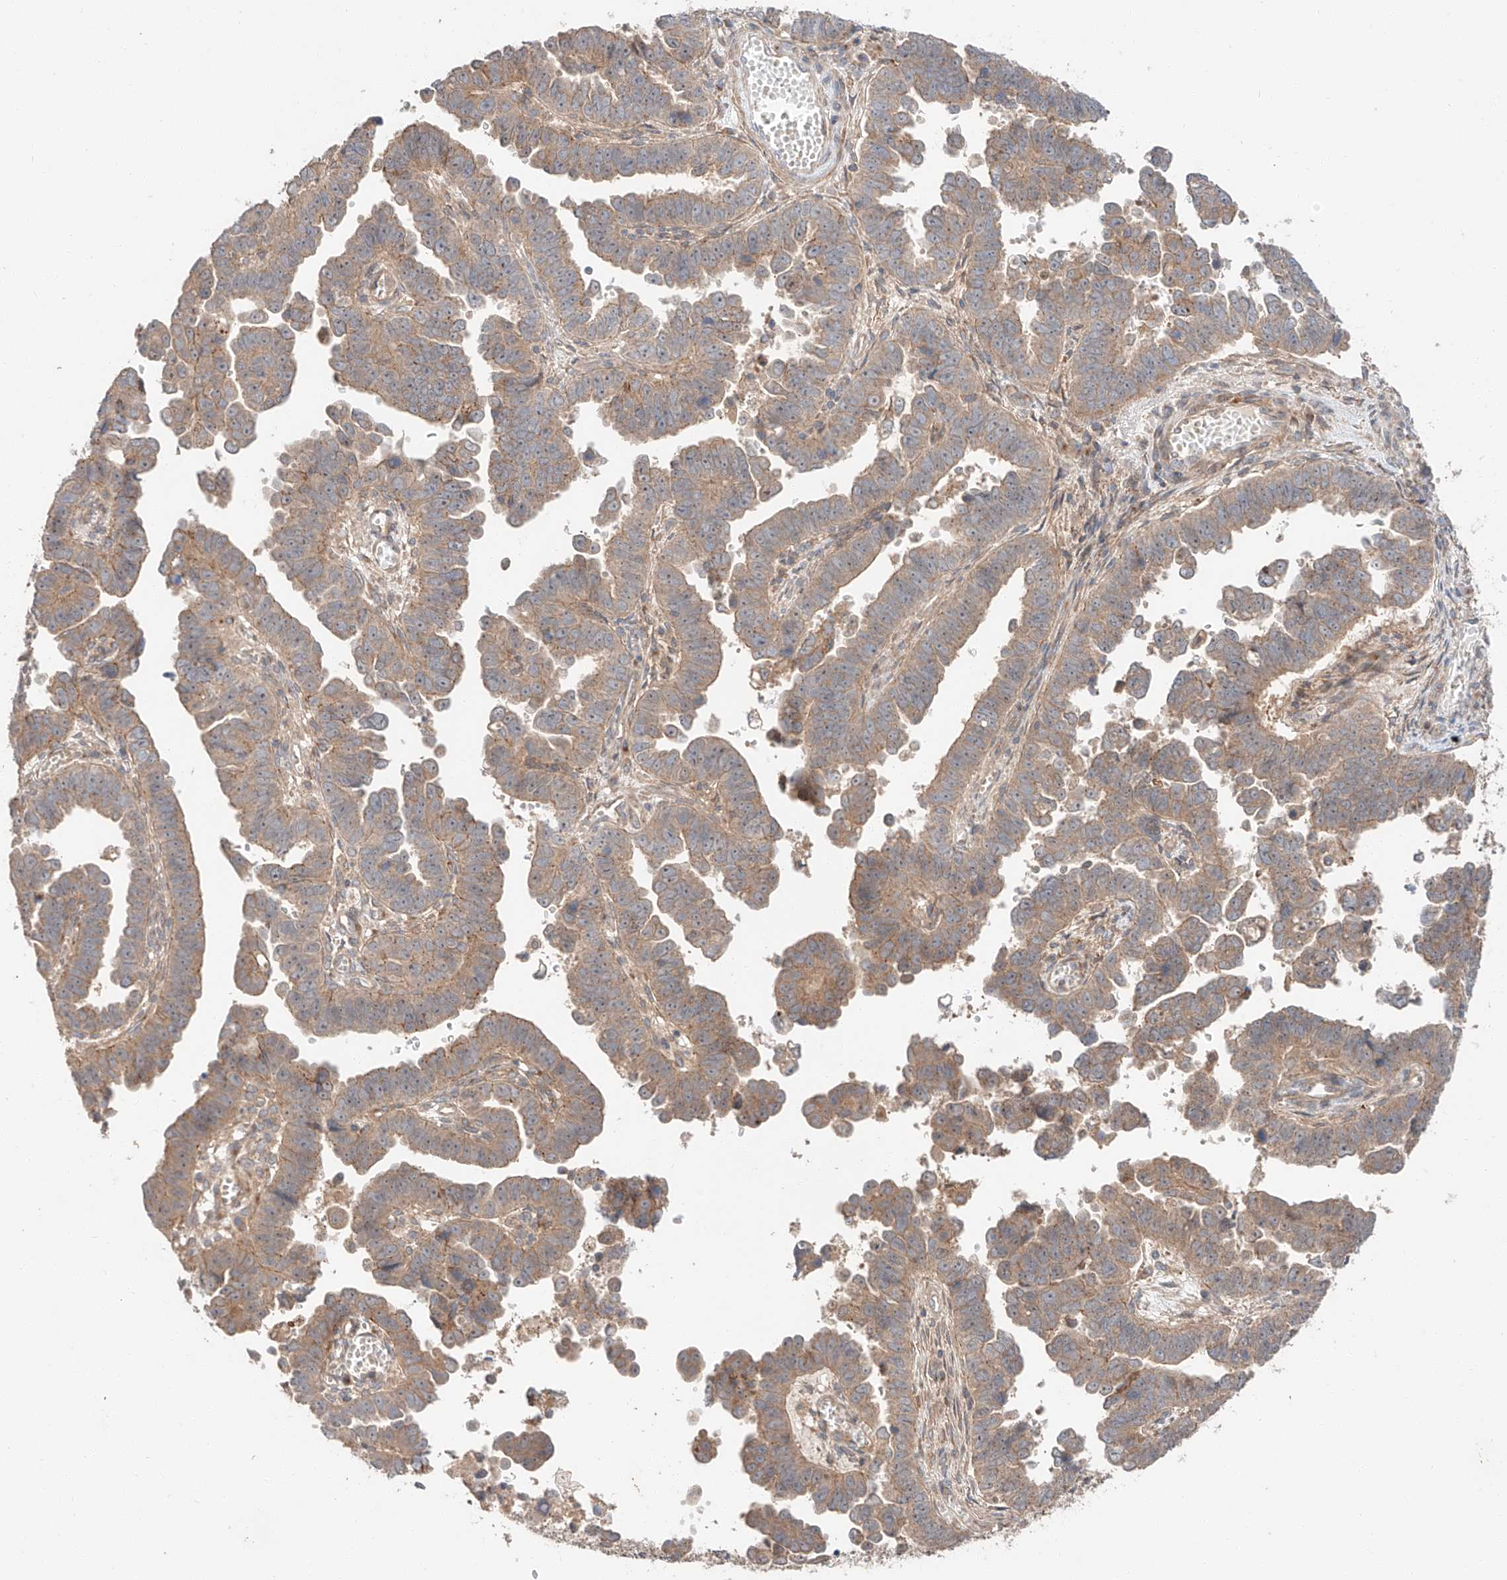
{"staining": {"intensity": "moderate", "quantity": ">75%", "location": "cytoplasmic/membranous"}, "tissue": "endometrial cancer", "cell_type": "Tumor cells", "image_type": "cancer", "snomed": [{"axis": "morphology", "description": "Adenocarcinoma, NOS"}, {"axis": "topography", "description": "Endometrium"}], "caption": "Human endometrial cancer stained with a brown dye shows moderate cytoplasmic/membranous positive staining in about >75% of tumor cells.", "gene": "XPNPEP1", "patient": {"sex": "female", "age": 75}}